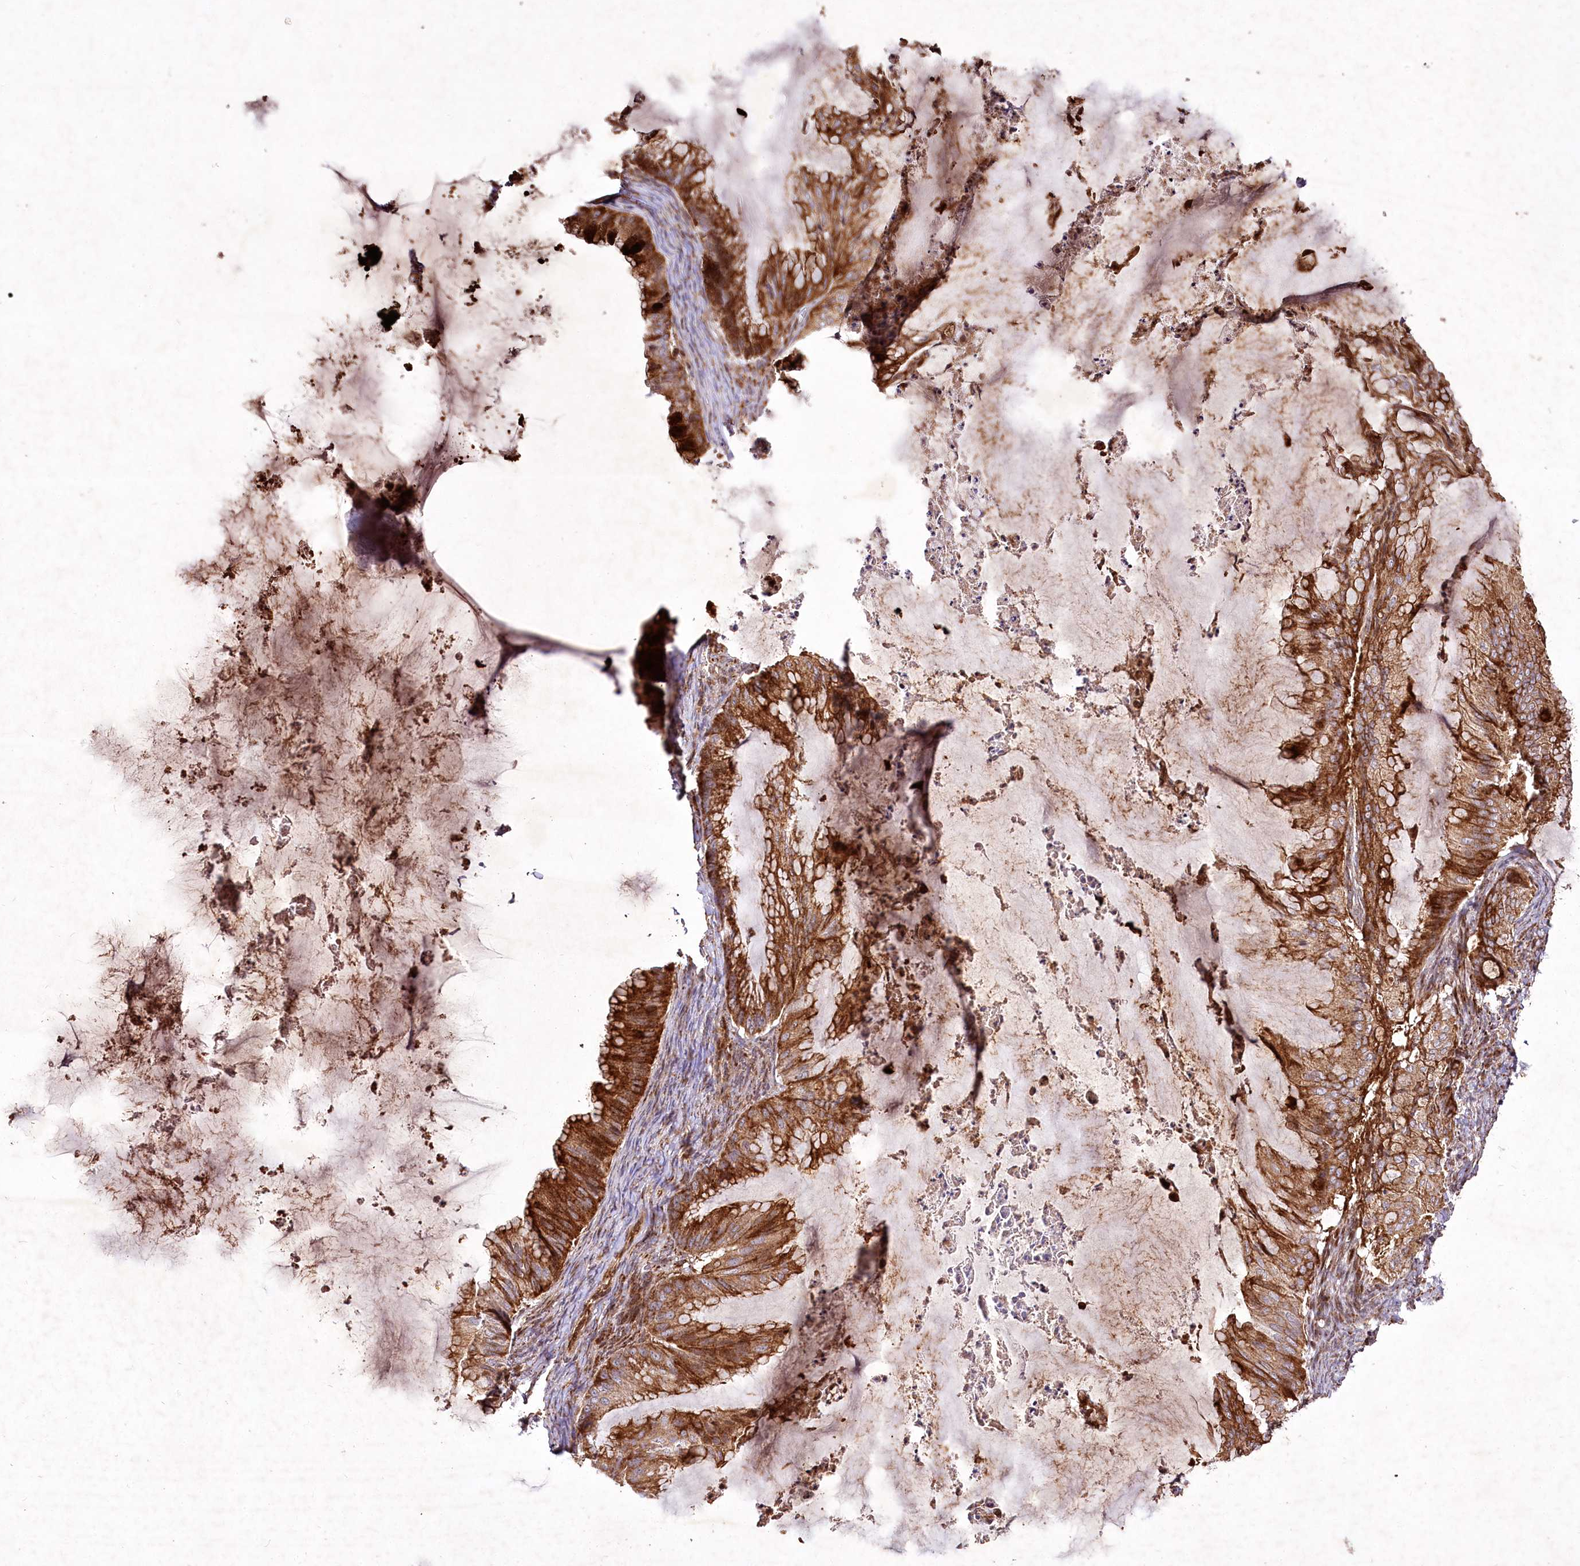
{"staining": {"intensity": "strong", "quantity": ">75%", "location": "cytoplasmic/membranous"}, "tissue": "ovarian cancer", "cell_type": "Tumor cells", "image_type": "cancer", "snomed": [{"axis": "morphology", "description": "Cystadenocarcinoma, mucinous, NOS"}, {"axis": "topography", "description": "Ovary"}], "caption": "Immunohistochemical staining of human ovarian cancer exhibits high levels of strong cytoplasmic/membranous protein positivity in about >75% of tumor cells. The staining was performed using DAB (3,3'-diaminobenzidine) to visualize the protein expression in brown, while the nuclei were stained in blue with hematoxylin (Magnification: 20x).", "gene": "PSTK", "patient": {"sex": "female", "age": 71}}